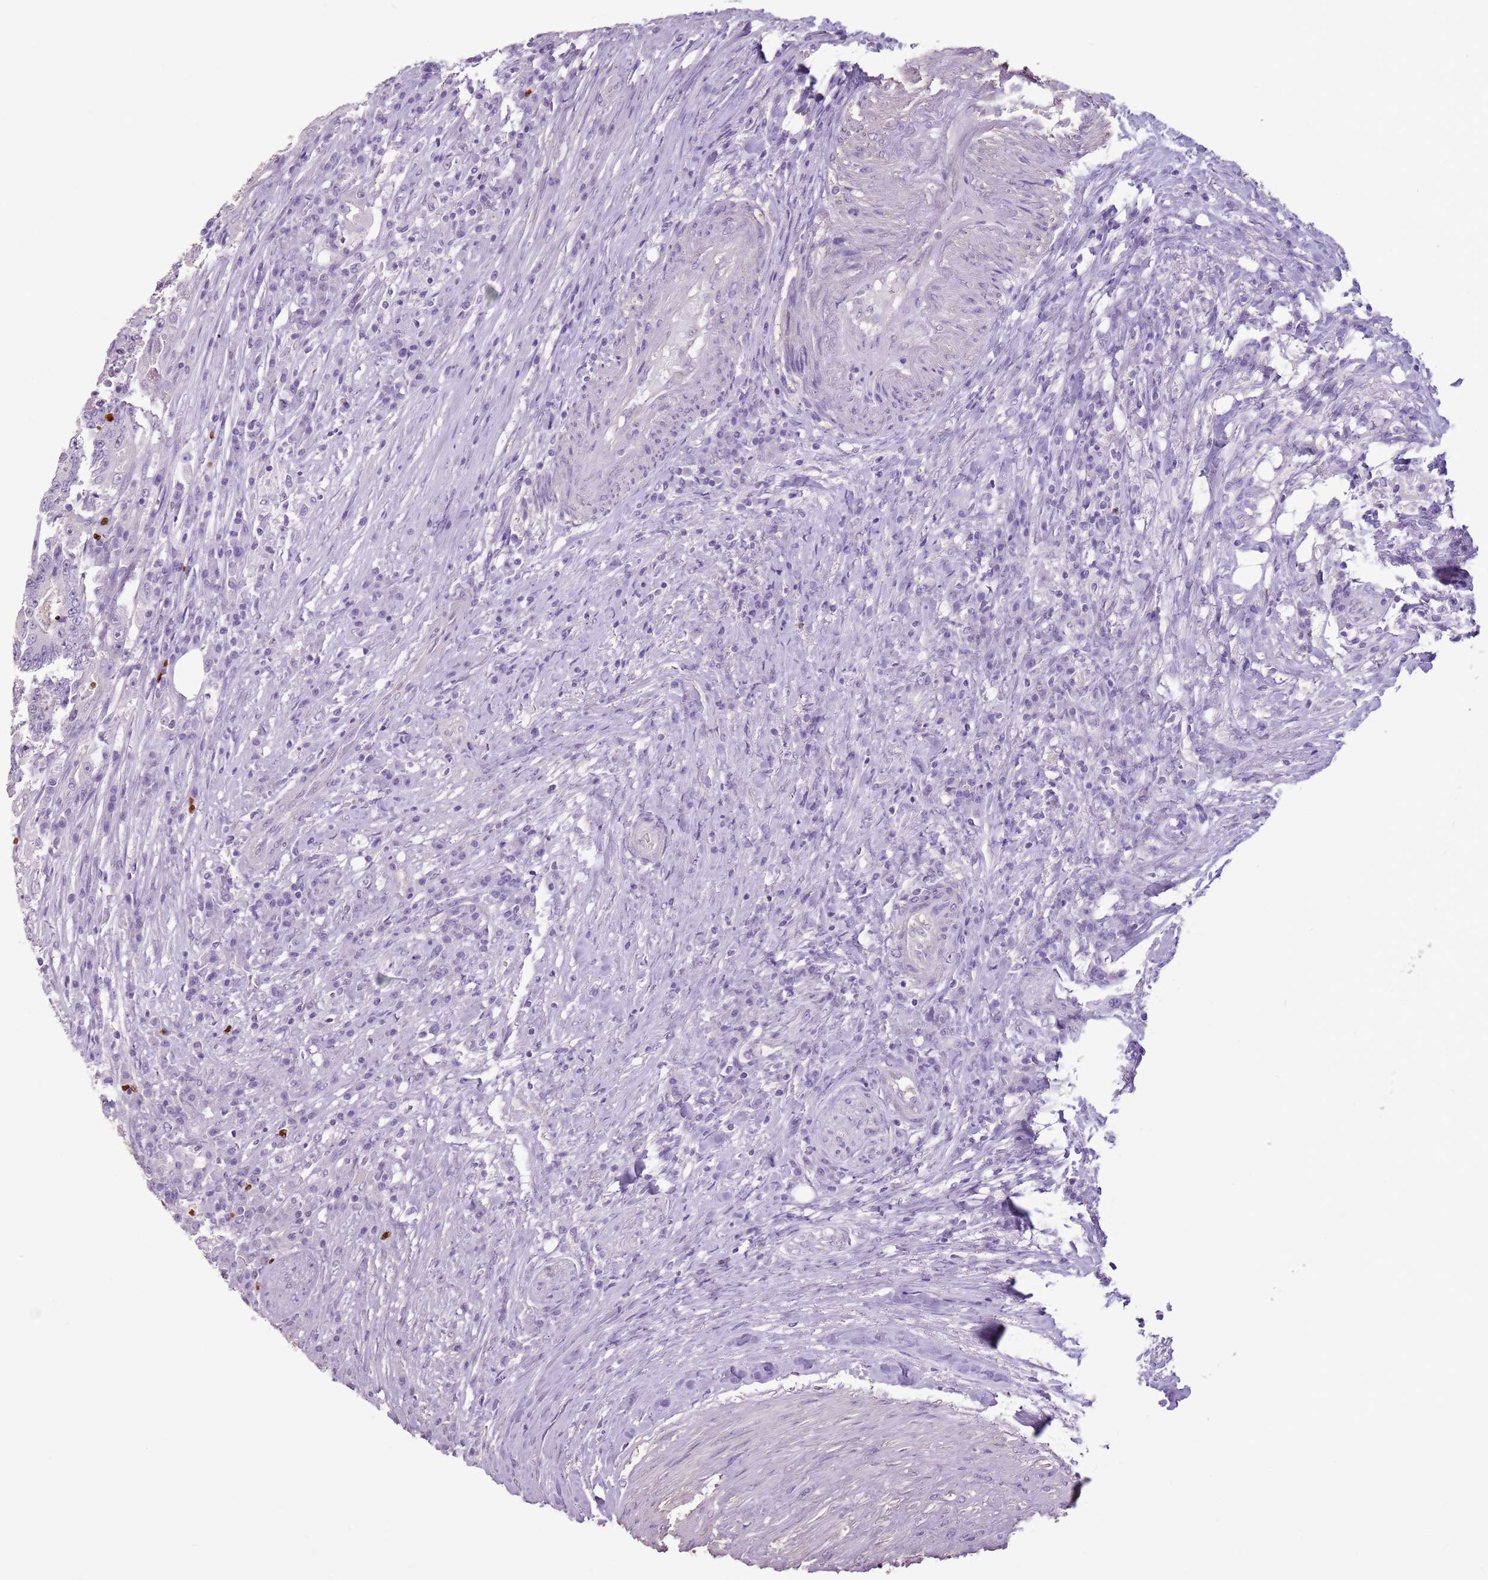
{"staining": {"intensity": "negative", "quantity": "none", "location": "none"}, "tissue": "colorectal cancer", "cell_type": "Tumor cells", "image_type": "cancer", "snomed": [{"axis": "morphology", "description": "Adenocarcinoma, NOS"}, {"axis": "topography", "description": "Colon"}], "caption": "The image demonstrates no staining of tumor cells in colorectal adenocarcinoma. Nuclei are stained in blue.", "gene": "CELF6", "patient": {"sex": "male", "age": 83}}